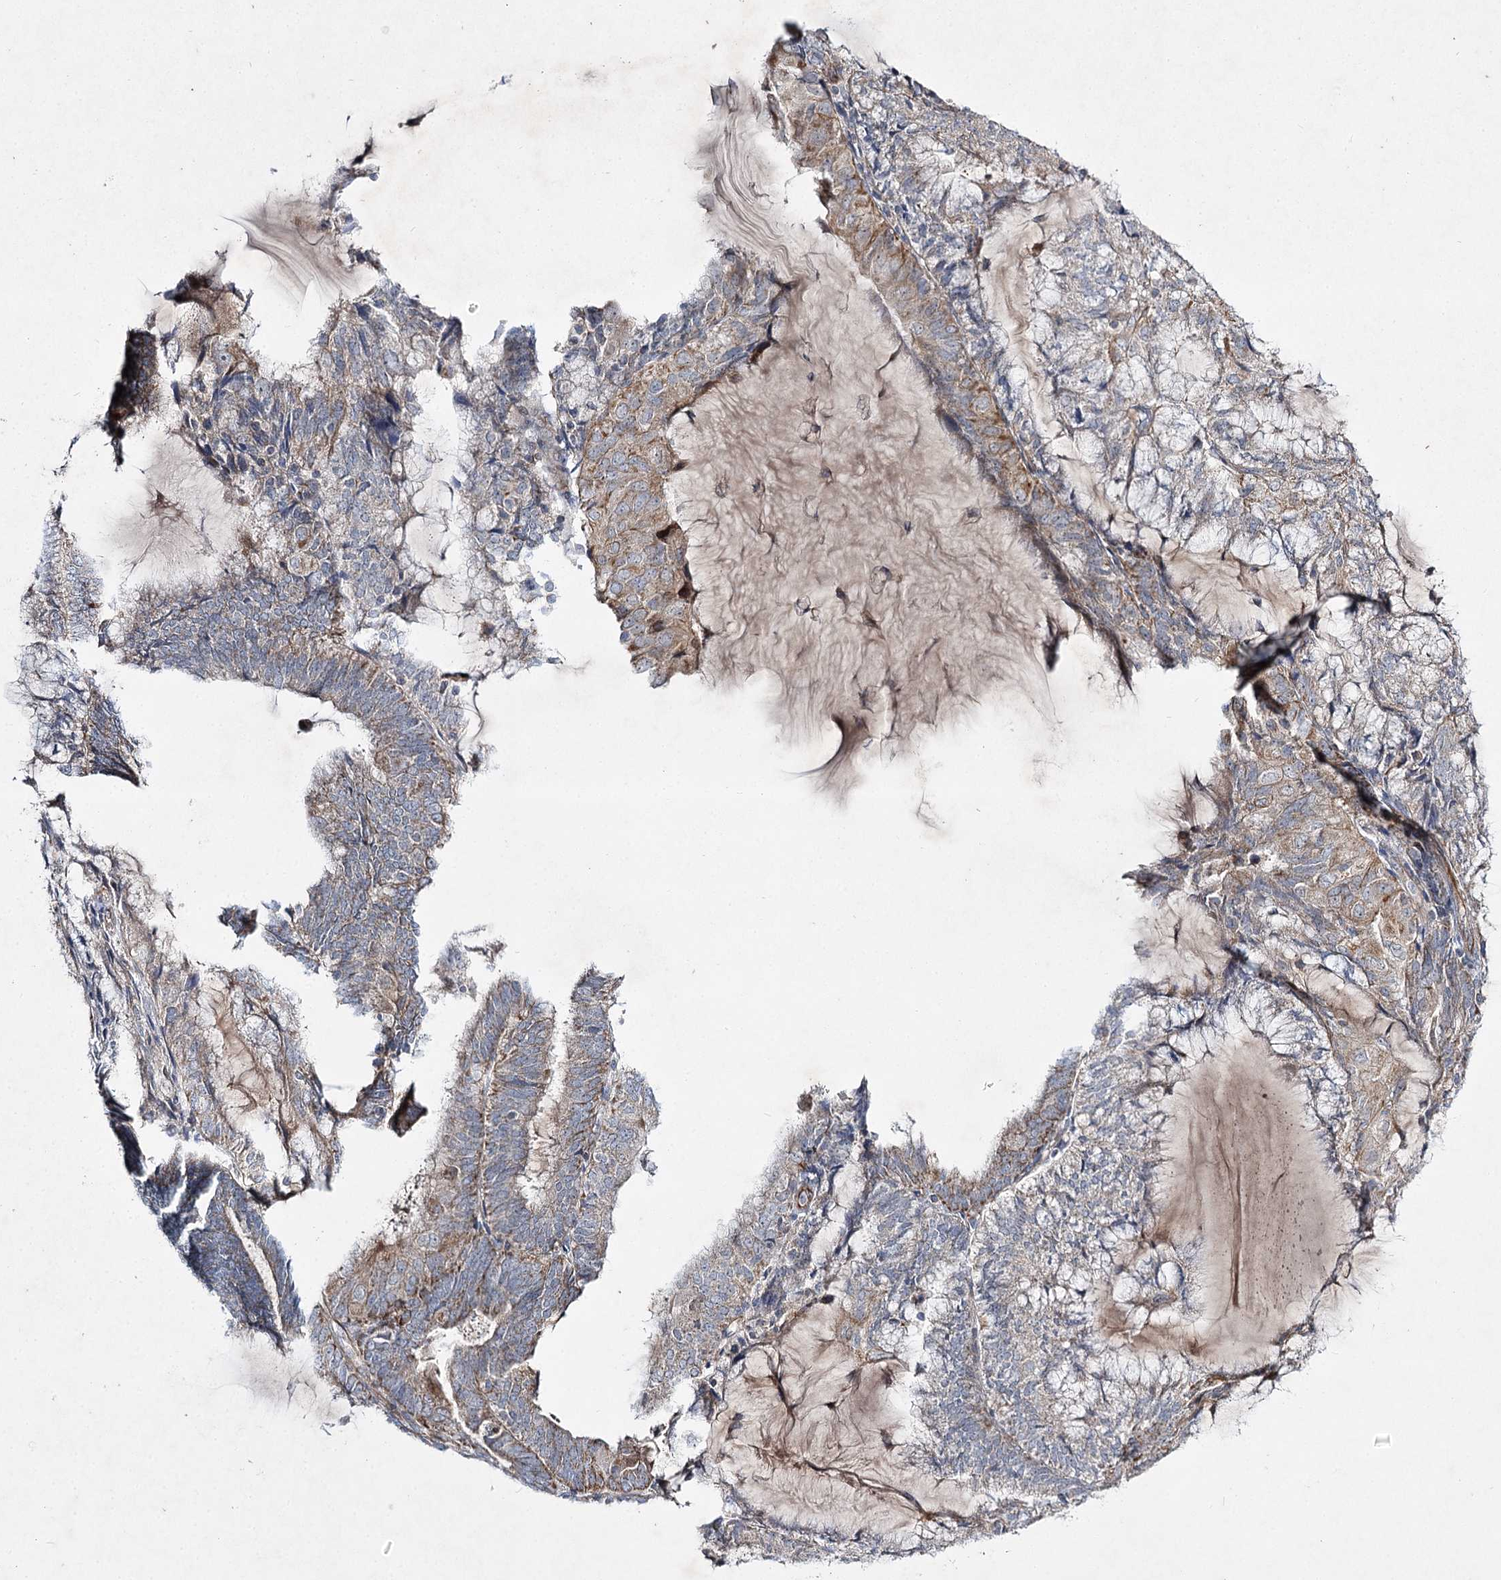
{"staining": {"intensity": "weak", "quantity": "25%-75%", "location": "cytoplasmic/membranous"}, "tissue": "endometrial cancer", "cell_type": "Tumor cells", "image_type": "cancer", "snomed": [{"axis": "morphology", "description": "Adenocarcinoma, NOS"}, {"axis": "topography", "description": "Endometrium"}], "caption": "High-power microscopy captured an immunohistochemistry micrograph of endometrial cancer, revealing weak cytoplasmic/membranous positivity in about 25%-75% of tumor cells. Nuclei are stained in blue.", "gene": "KIAA0825", "patient": {"sex": "female", "age": 81}}